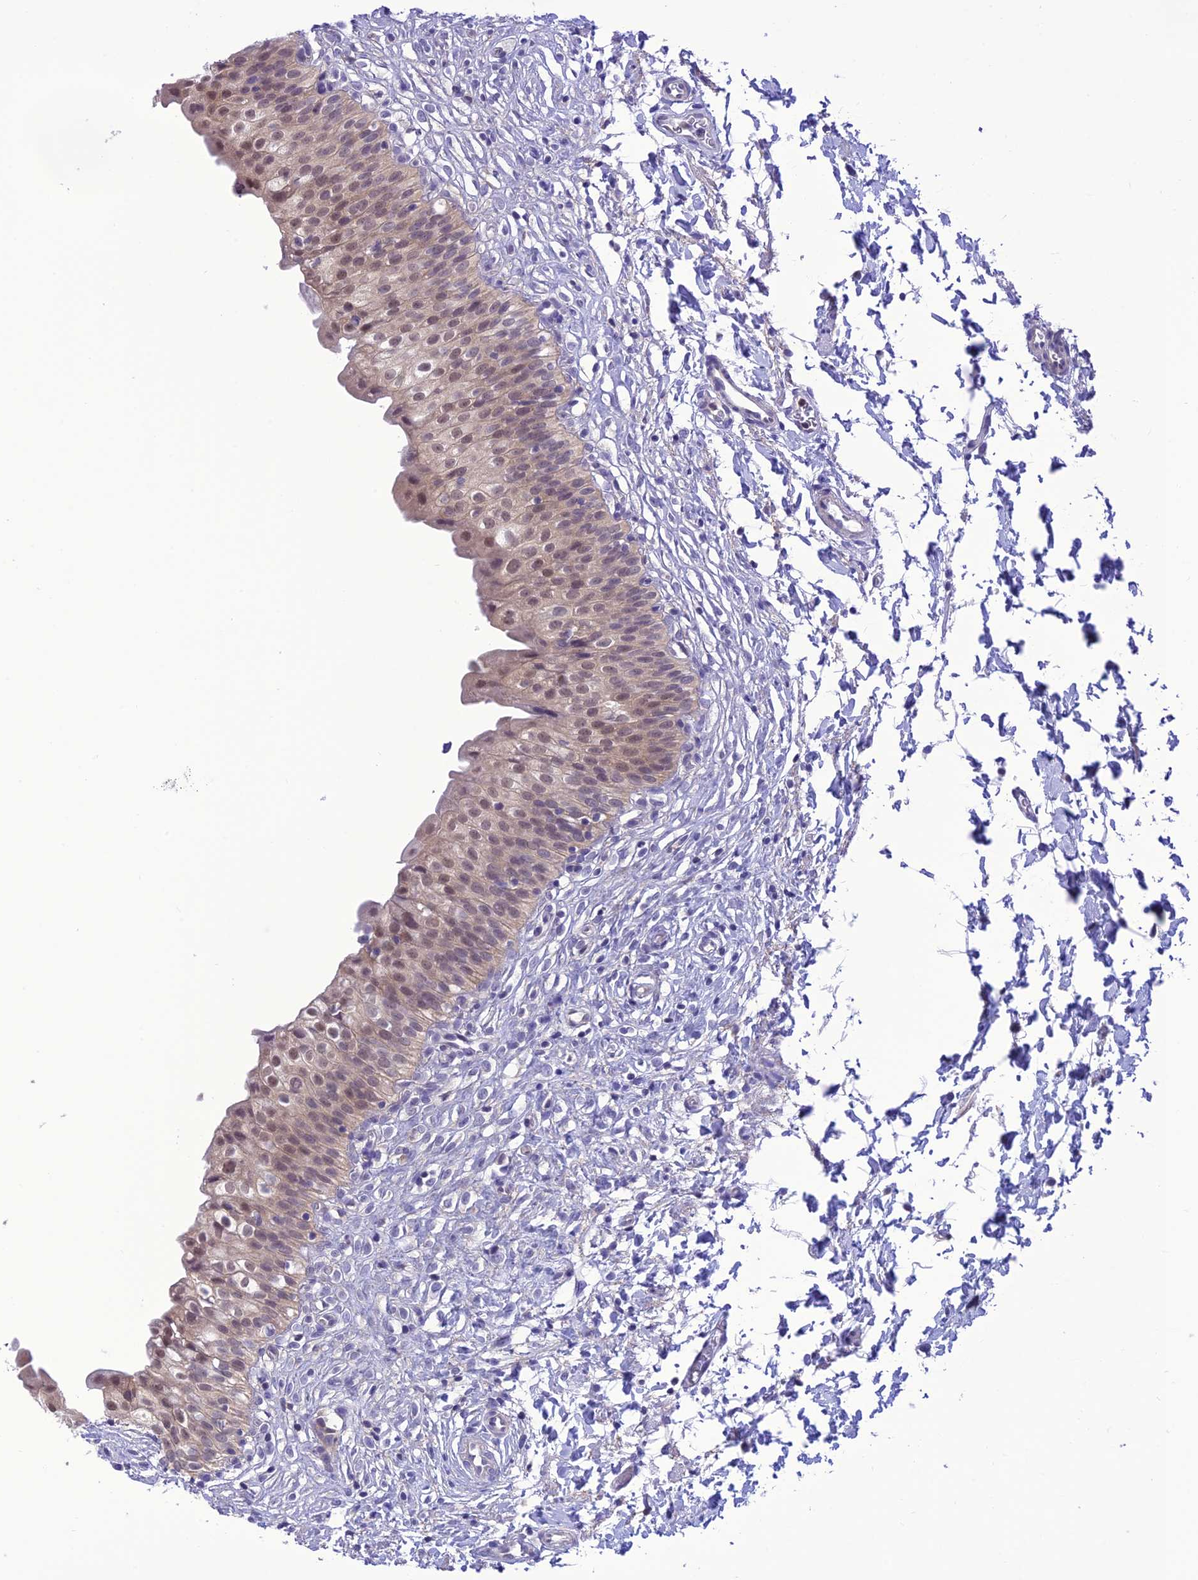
{"staining": {"intensity": "weak", "quantity": "25%-75%", "location": "cytoplasmic/membranous,nuclear"}, "tissue": "urinary bladder", "cell_type": "Urothelial cells", "image_type": "normal", "snomed": [{"axis": "morphology", "description": "Normal tissue, NOS"}, {"axis": "topography", "description": "Urinary bladder"}], "caption": "DAB (3,3'-diaminobenzidine) immunohistochemical staining of benign human urinary bladder exhibits weak cytoplasmic/membranous,nuclear protein staining in about 25%-75% of urothelial cells.", "gene": "RNF126", "patient": {"sex": "male", "age": 55}}